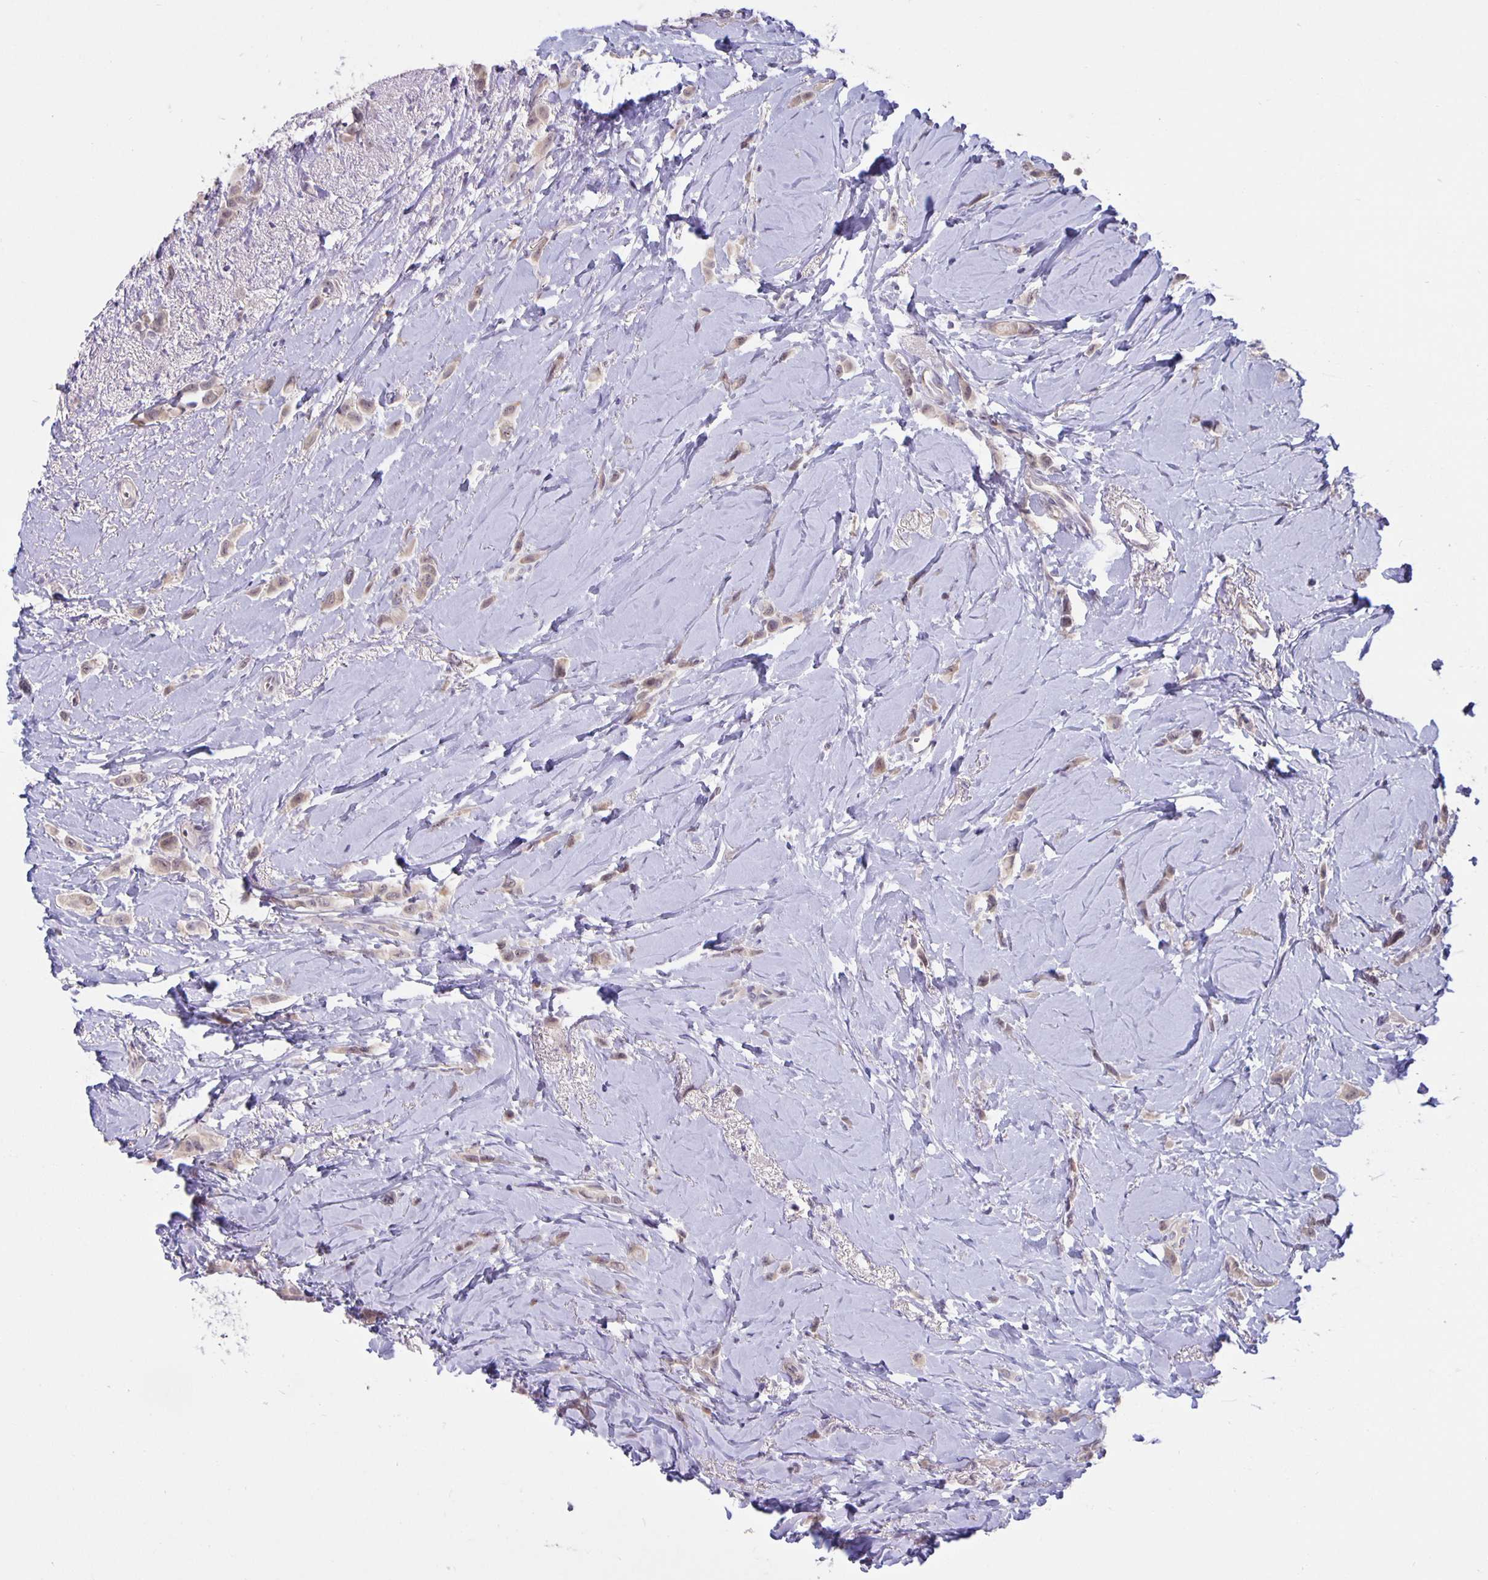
{"staining": {"intensity": "negative", "quantity": "none", "location": "none"}, "tissue": "breast cancer", "cell_type": "Tumor cells", "image_type": "cancer", "snomed": [{"axis": "morphology", "description": "Lobular carcinoma"}, {"axis": "topography", "description": "Breast"}], "caption": "High magnification brightfield microscopy of breast cancer stained with DAB (brown) and counterstained with hematoxylin (blue): tumor cells show no significant expression.", "gene": "ARVCF", "patient": {"sex": "female", "age": 66}}